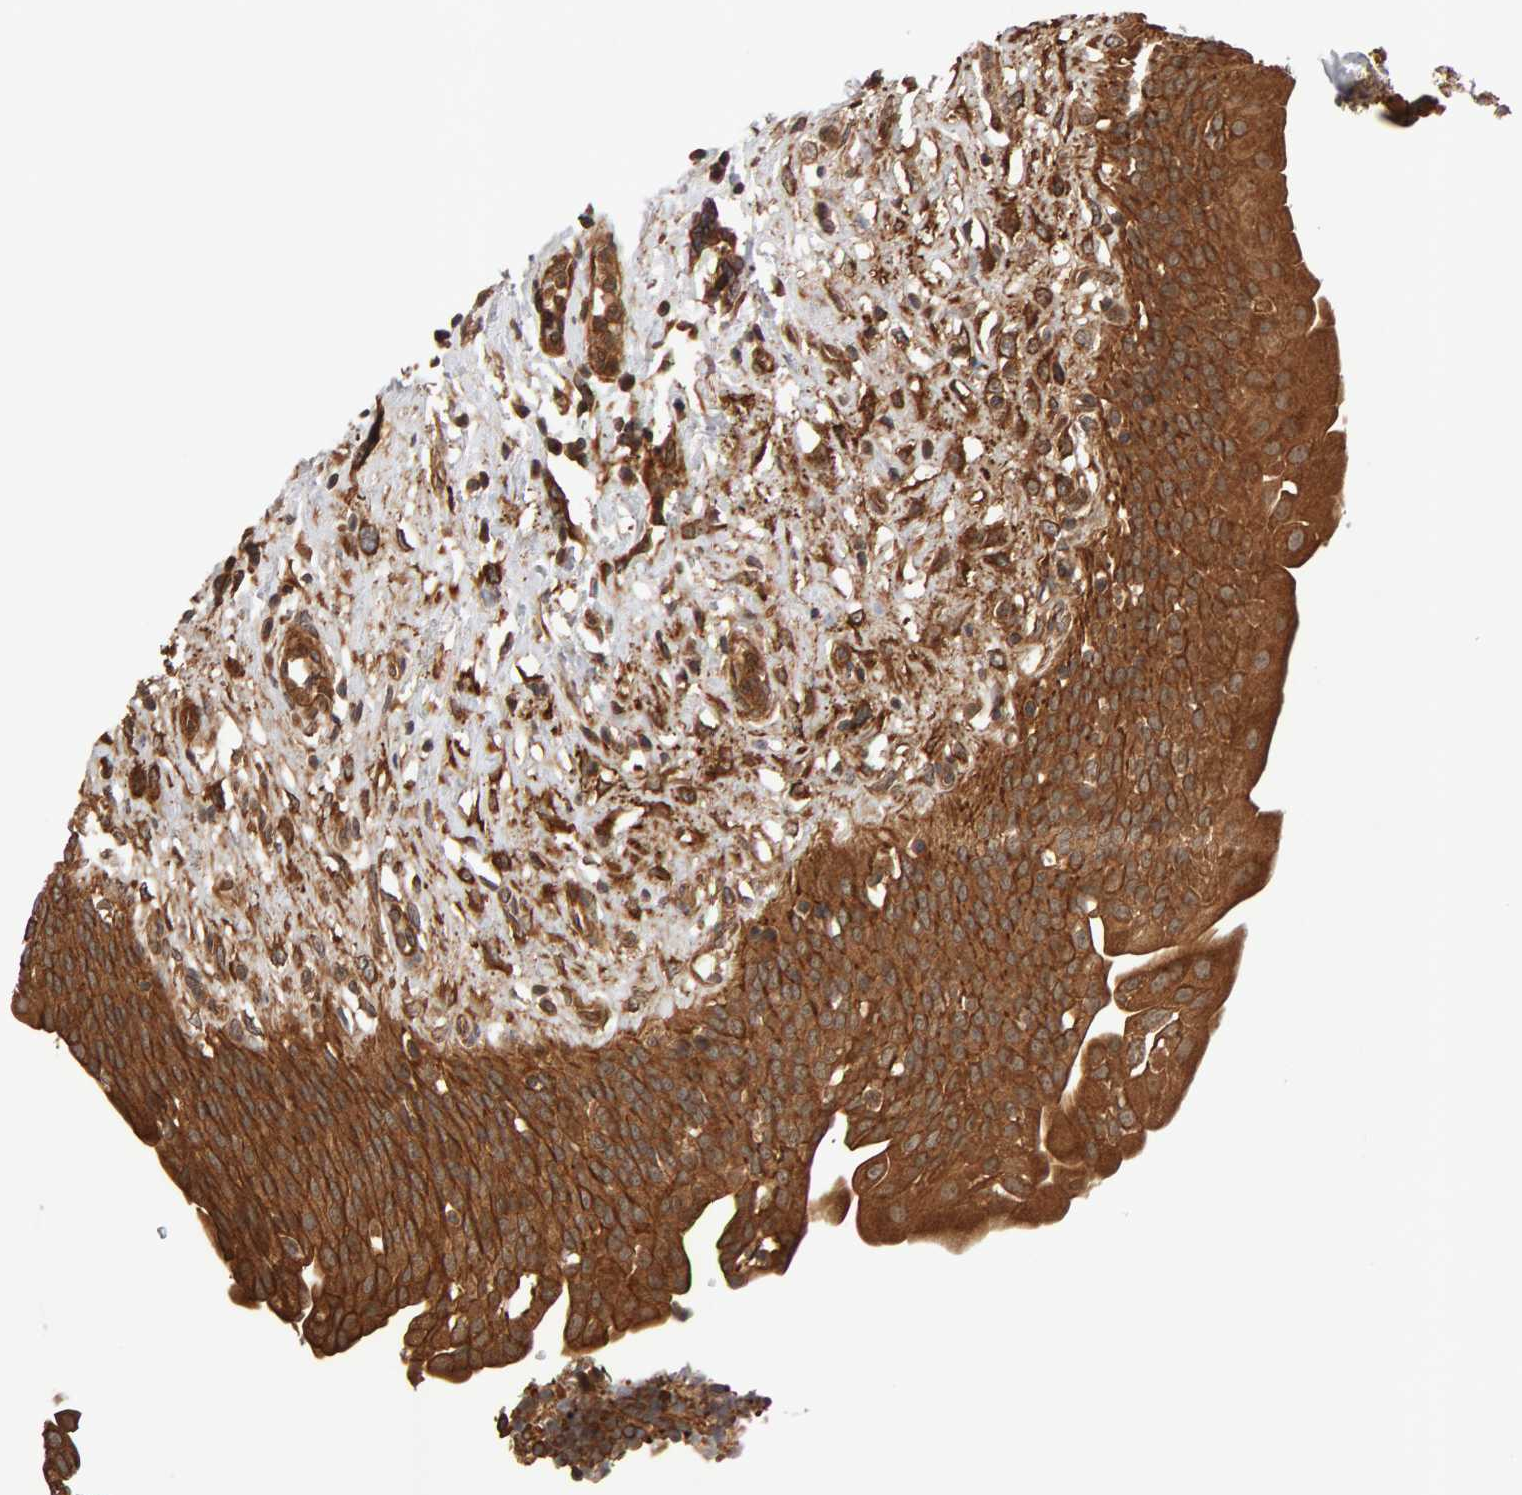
{"staining": {"intensity": "moderate", "quantity": ">75%", "location": "cytoplasmic/membranous"}, "tissue": "urothelial cancer", "cell_type": "Tumor cells", "image_type": "cancer", "snomed": [{"axis": "morphology", "description": "Normal tissue, NOS"}, {"axis": "morphology", "description": "Urothelial carcinoma, Low grade"}, {"axis": "topography", "description": "Smooth muscle"}, {"axis": "topography", "description": "Urinary bladder"}], "caption": "Human low-grade urothelial carcinoma stained with a protein marker shows moderate staining in tumor cells.", "gene": "SYNRG", "patient": {"sex": "male", "age": 60}}